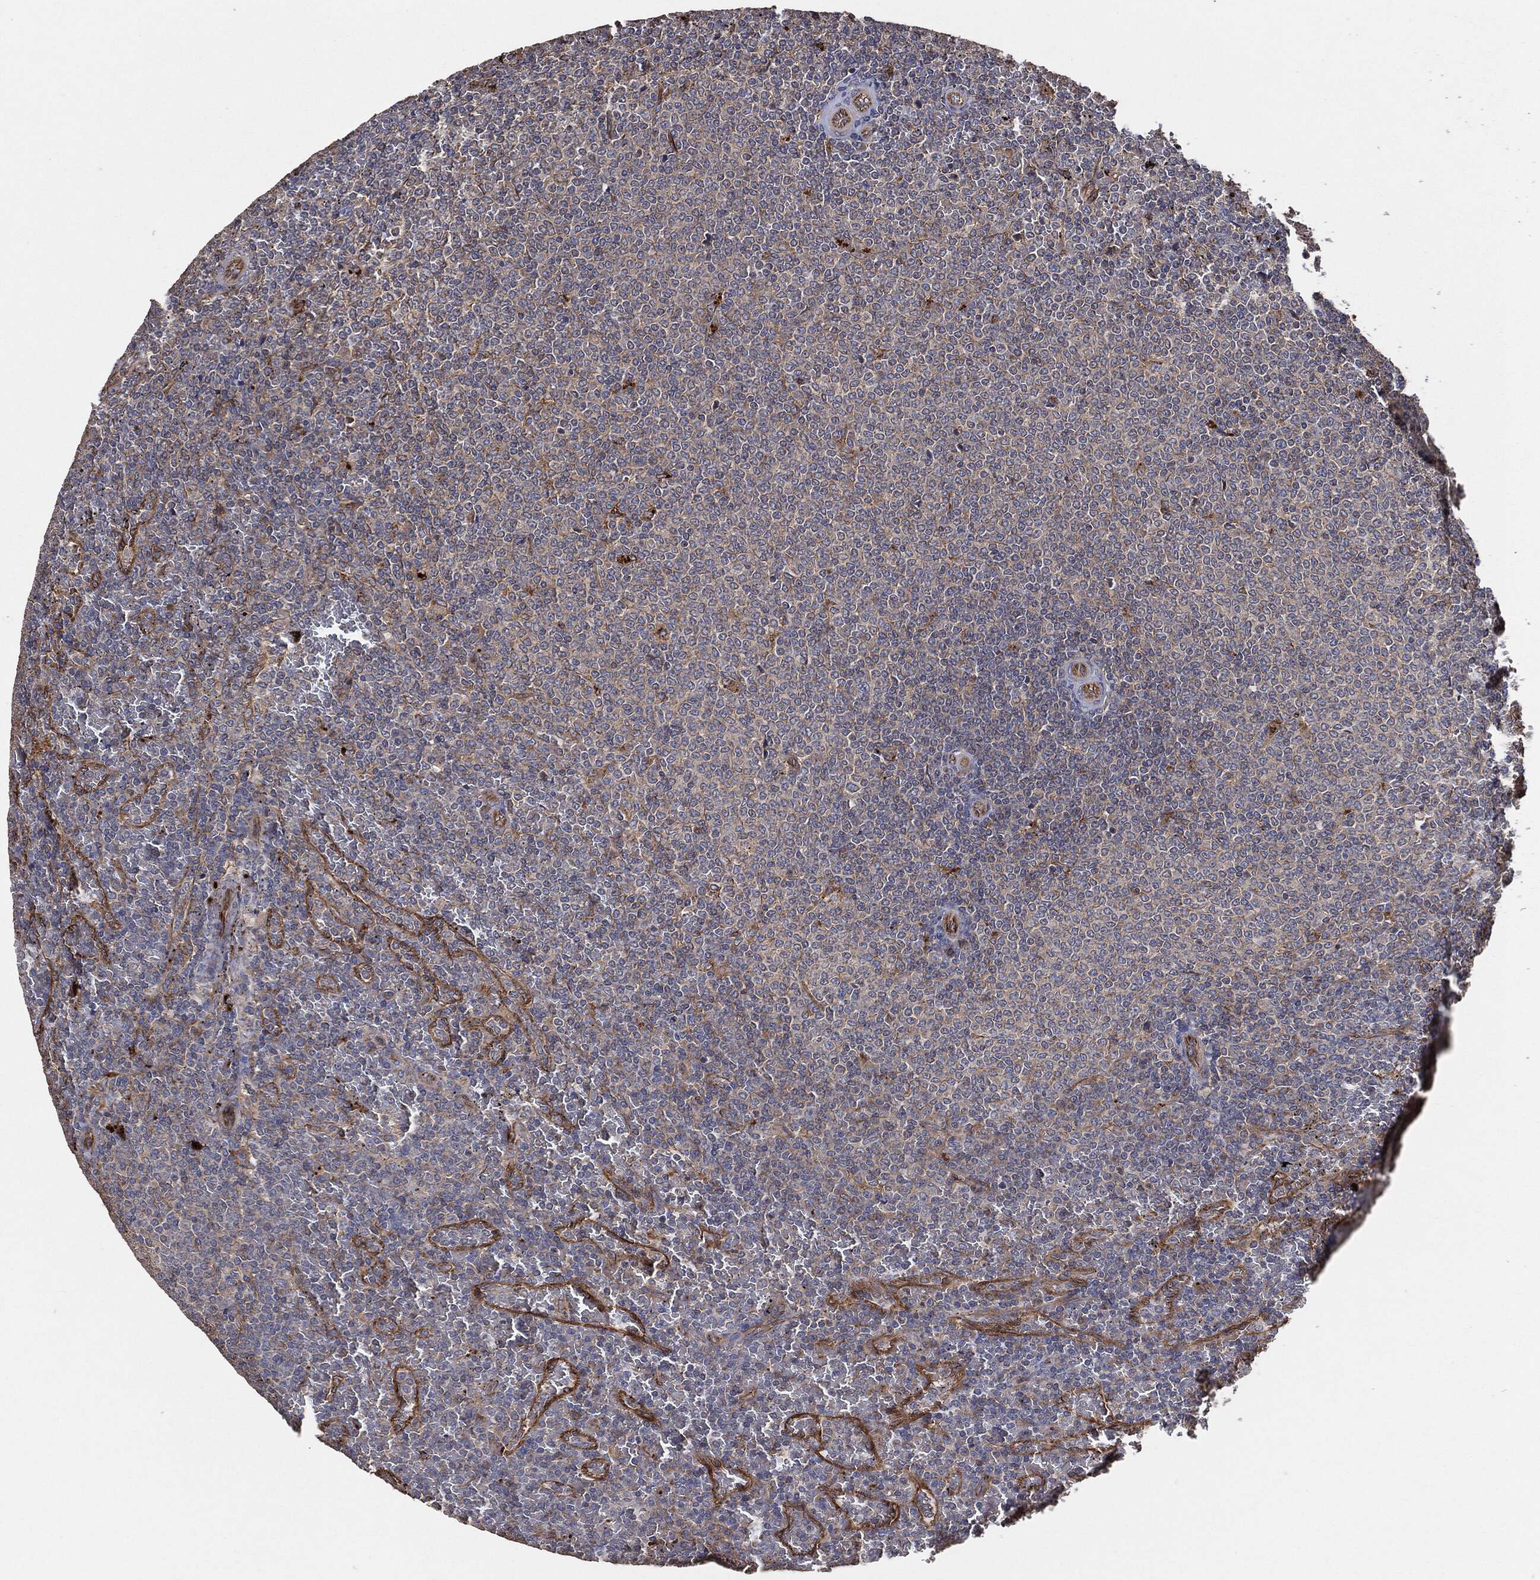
{"staining": {"intensity": "negative", "quantity": "none", "location": "none"}, "tissue": "lymphoma", "cell_type": "Tumor cells", "image_type": "cancer", "snomed": [{"axis": "morphology", "description": "Malignant lymphoma, non-Hodgkin's type, Low grade"}, {"axis": "topography", "description": "Spleen"}], "caption": "A high-resolution micrograph shows IHC staining of lymphoma, which exhibits no significant expression in tumor cells.", "gene": "CTNNA1", "patient": {"sex": "female", "age": 77}}